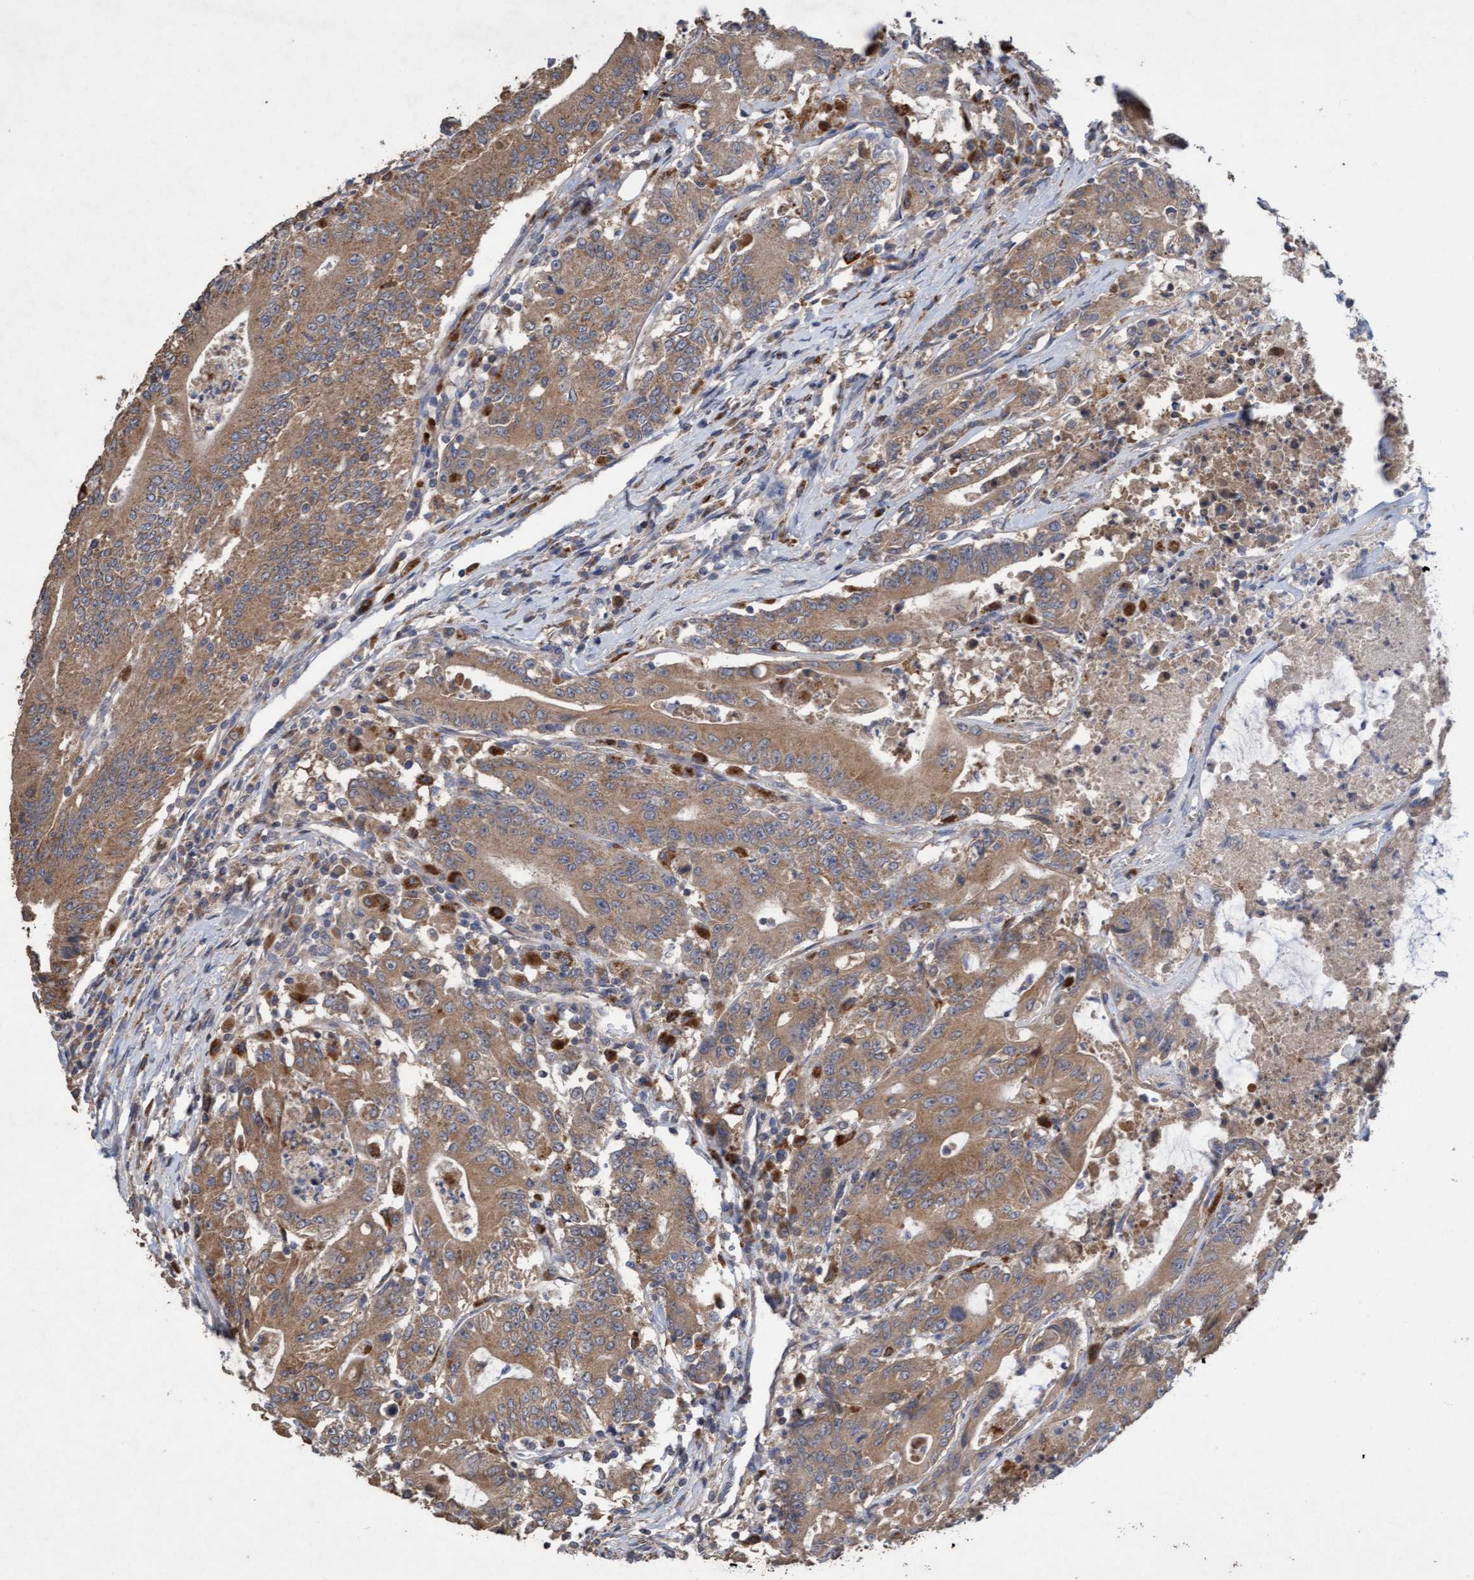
{"staining": {"intensity": "moderate", "quantity": ">75%", "location": "cytoplasmic/membranous"}, "tissue": "colorectal cancer", "cell_type": "Tumor cells", "image_type": "cancer", "snomed": [{"axis": "morphology", "description": "Adenocarcinoma, NOS"}, {"axis": "topography", "description": "Colon"}], "caption": "A high-resolution photomicrograph shows IHC staining of colorectal adenocarcinoma, which exhibits moderate cytoplasmic/membranous positivity in about >75% of tumor cells.", "gene": "ATPAF2", "patient": {"sex": "female", "age": 77}}